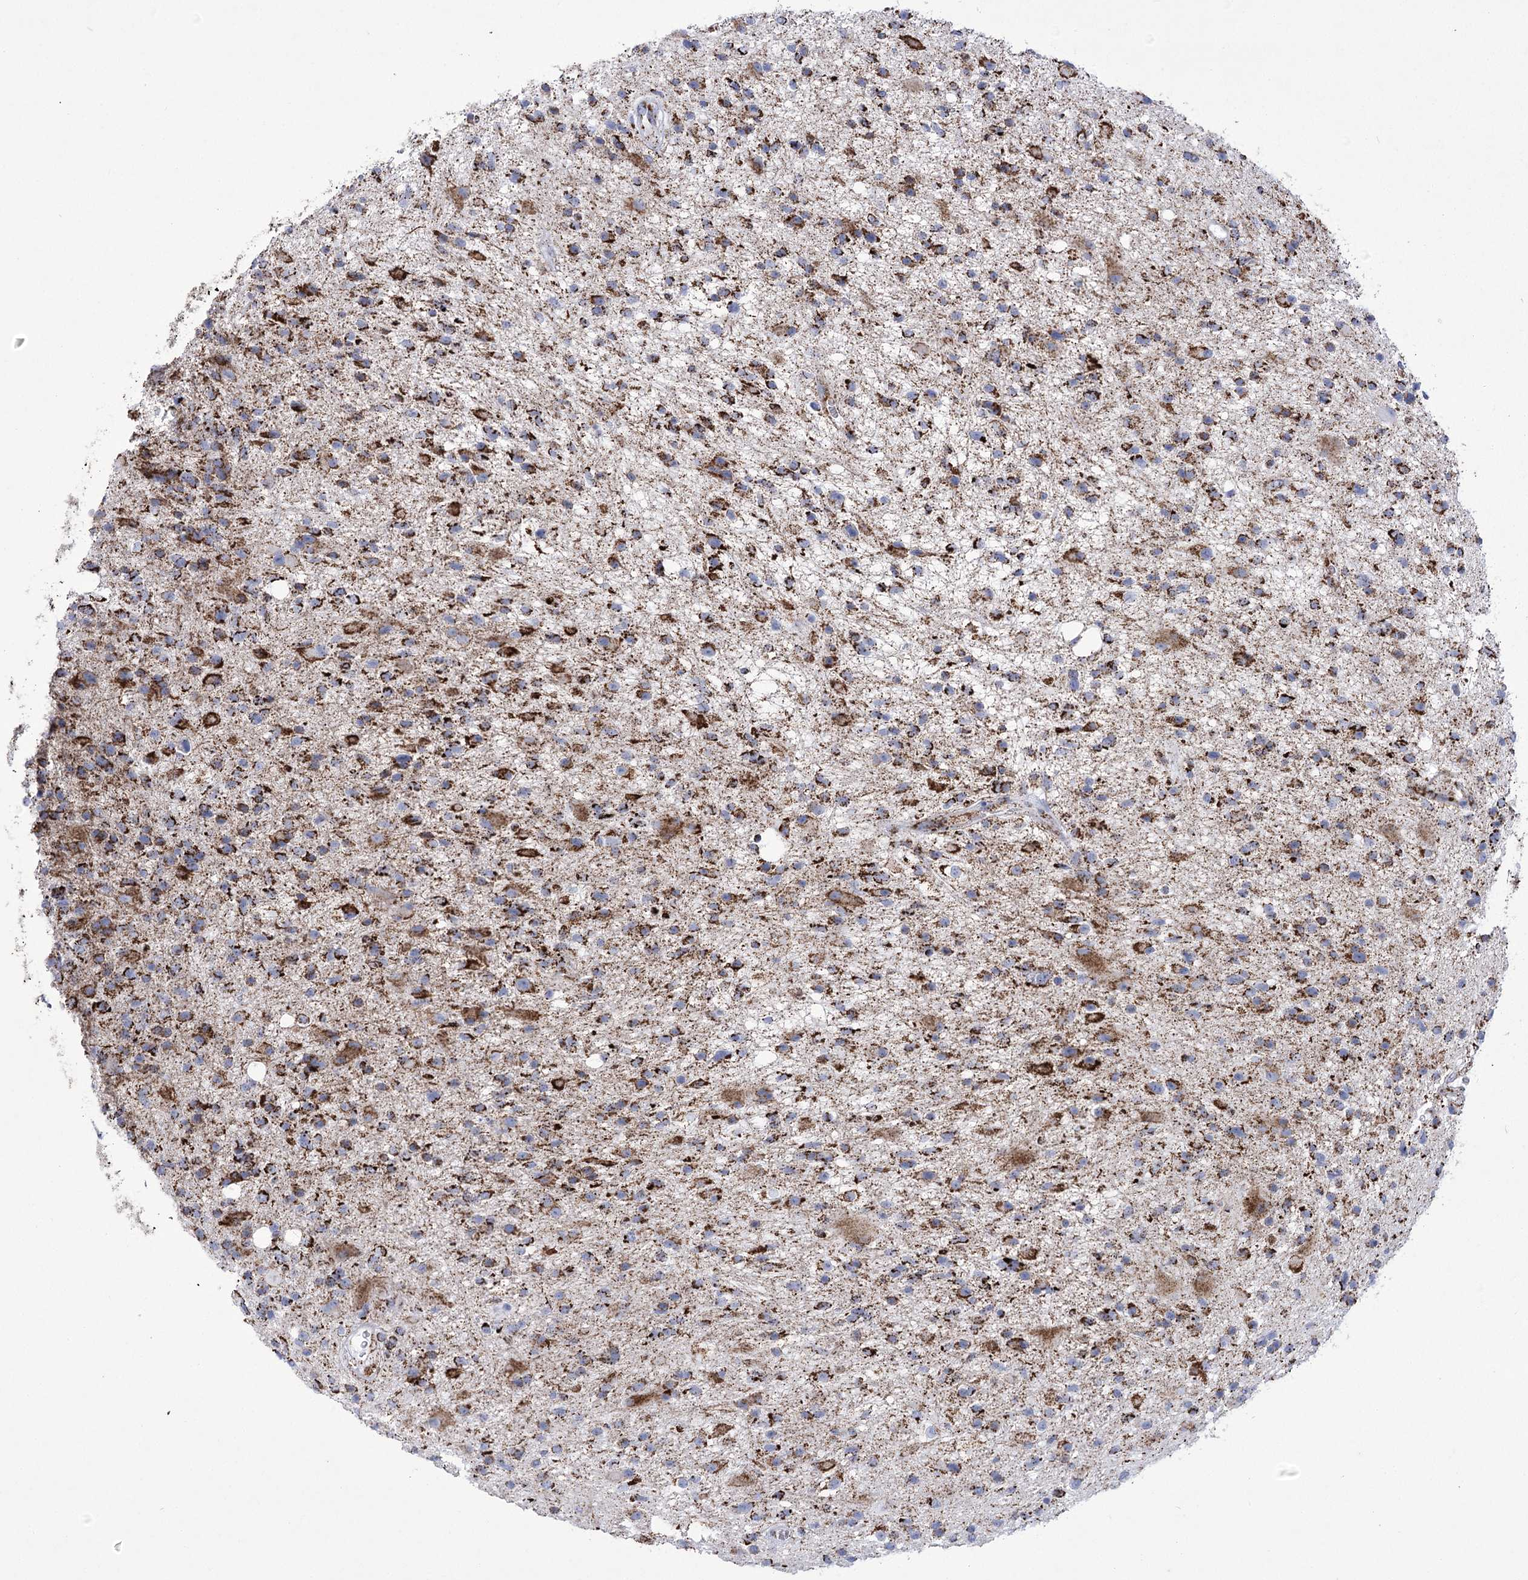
{"staining": {"intensity": "strong", "quantity": ">75%", "location": "cytoplasmic/membranous"}, "tissue": "glioma", "cell_type": "Tumor cells", "image_type": "cancer", "snomed": [{"axis": "morphology", "description": "Glioma, malignant, High grade"}, {"axis": "topography", "description": "Brain"}], "caption": "DAB immunohistochemical staining of human malignant high-grade glioma demonstrates strong cytoplasmic/membranous protein staining in approximately >75% of tumor cells.", "gene": "PDHB", "patient": {"sex": "male", "age": 33}}